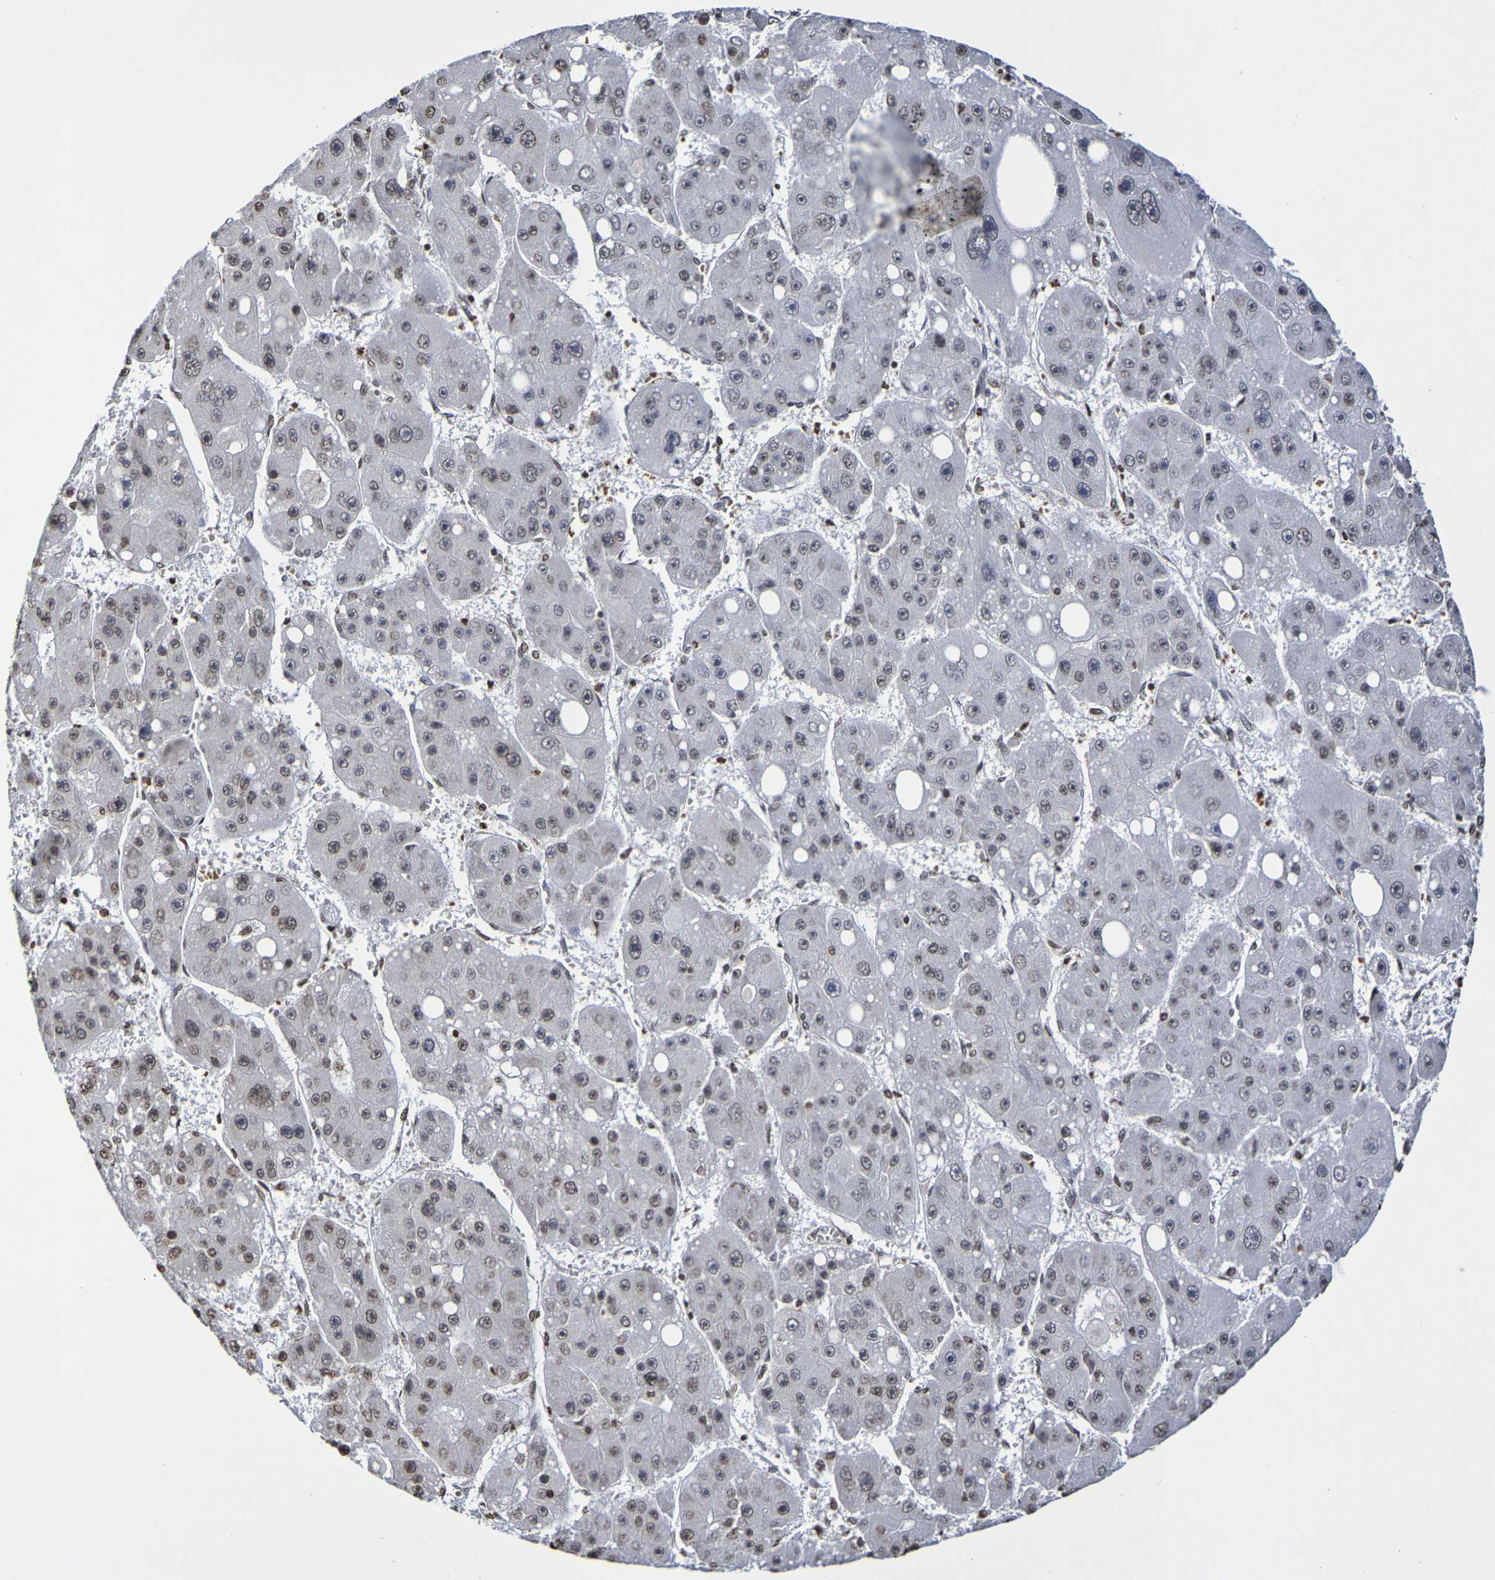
{"staining": {"intensity": "weak", "quantity": "<25%", "location": "nuclear"}, "tissue": "liver cancer", "cell_type": "Tumor cells", "image_type": "cancer", "snomed": [{"axis": "morphology", "description": "Carcinoma, Hepatocellular, NOS"}, {"axis": "topography", "description": "Liver"}], "caption": "IHC histopathology image of neoplastic tissue: human liver hepatocellular carcinoma stained with DAB demonstrates no significant protein positivity in tumor cells.", "gene": "ATF4", "patient": {"sex": "female", "age": 61}}